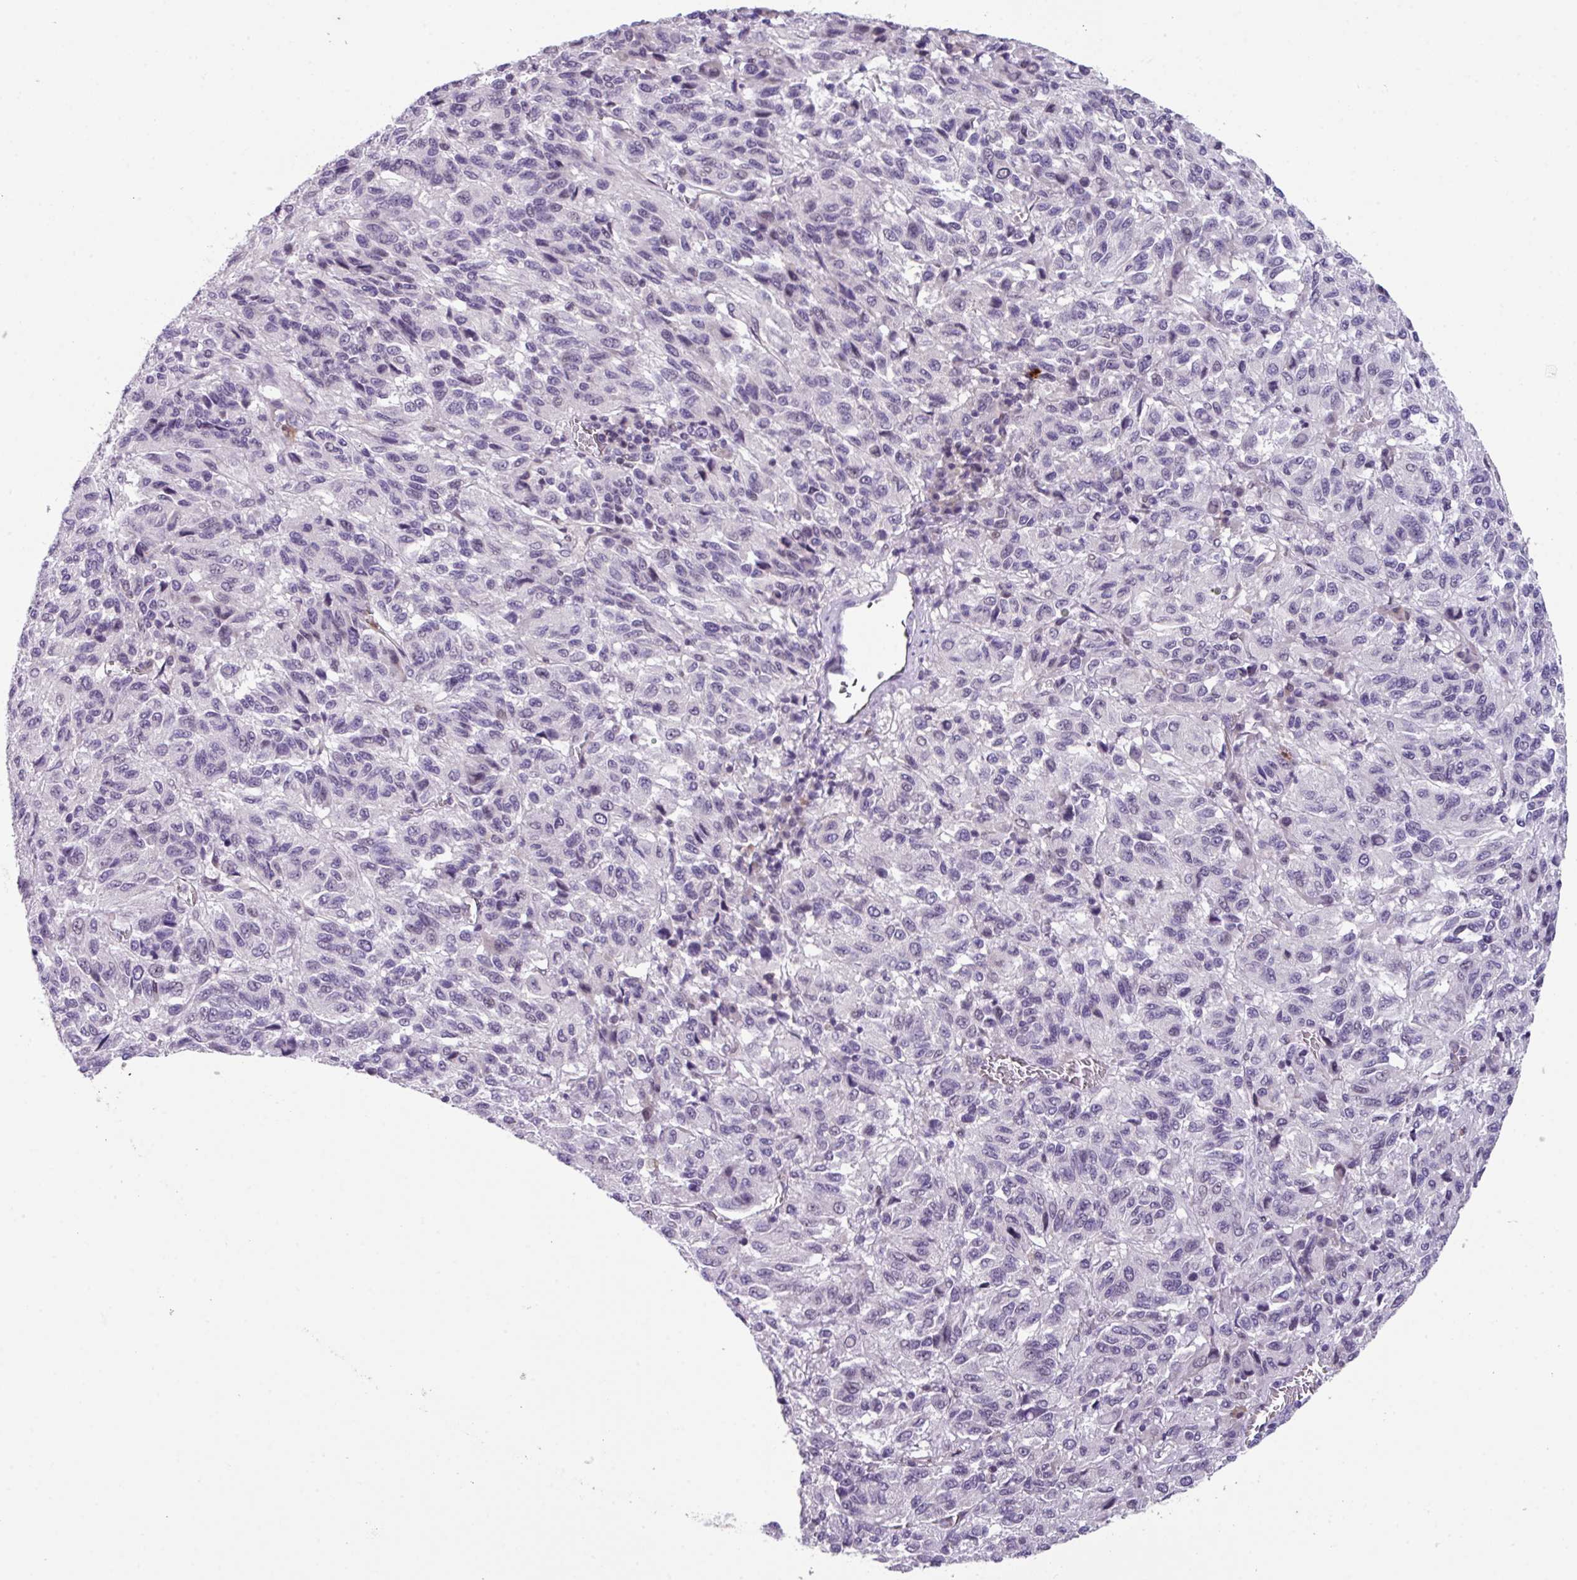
{"staining": {"intensity": "negative", "quantity": "none", "location": "none"}, "tissue": "melanoma", "cell_type": "Tumor cells", "image_type": "cancer", "snomed": [{"axis": "morphology", "description": "Malignant melanoma, Metastatic site"}, {"axis": "topography", "description": "Lung"}], "caption": "Immunohistochemical staining of melanoma reveals no significant expression in tumor cells.", "gene": "ZFP3", "patient": {"sex": "male", "age": 64}}